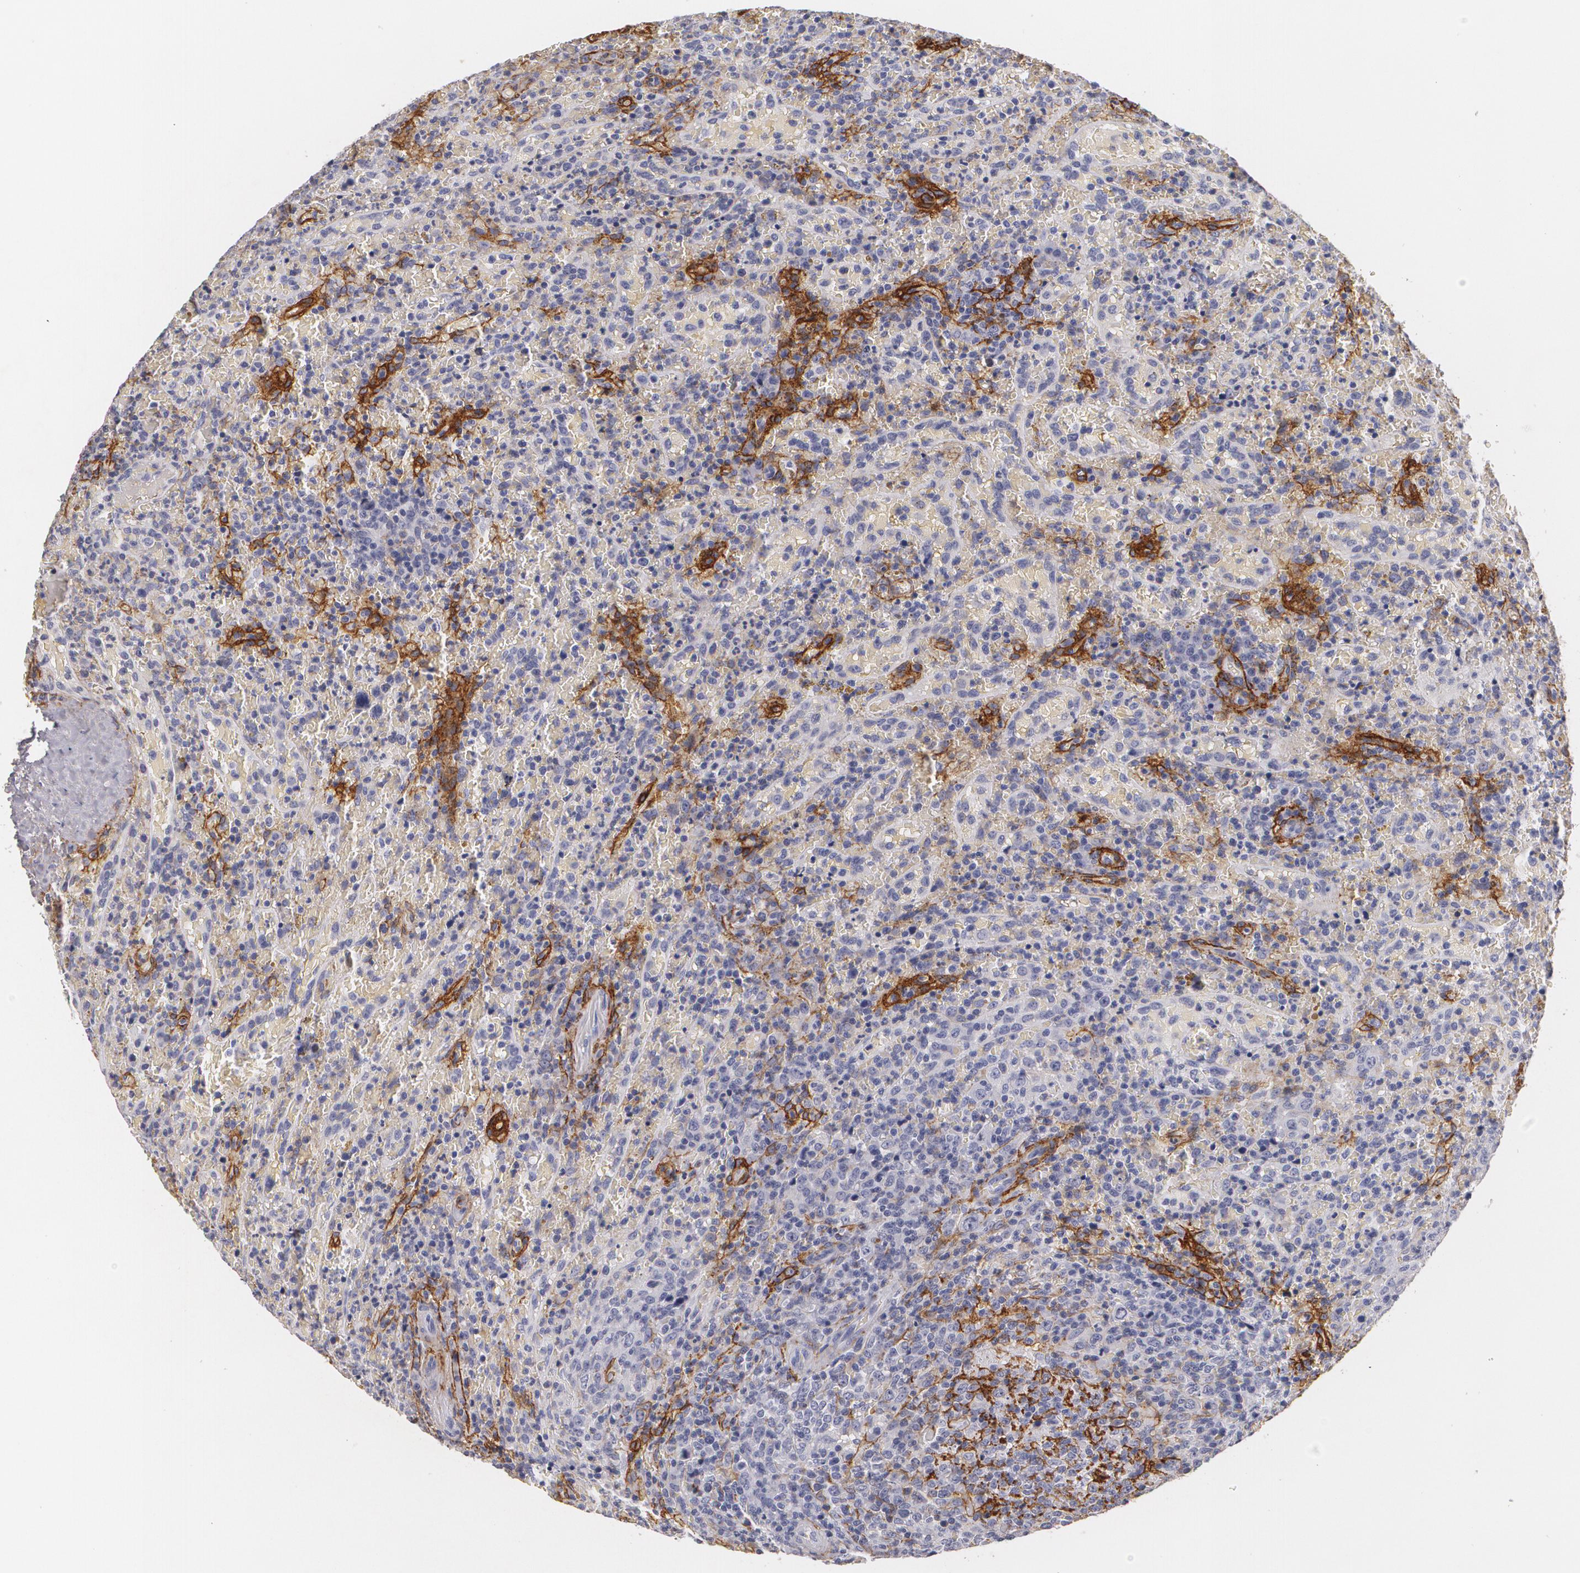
{"staining": {"intensity": "moderate", "quantity": "<25%", "location": "cytoplasmic/membranous"}, "tissue": "lymphoma", "cell_type": "Tumor cells", "image_type": "cancer", "snomed": [{"axis": "morphology", "description": "Malignant lymphoma, non-Hodgkin's type, High grade"}, {"axis": "topography", "description": "Spleen"}, {"axis": "topography", "description": "Lymph node"}], "caption": "This photomicrograph demonstrates immunohistochemistry (IHC) staining of high-grade malignant lymphoma, non-Hodgkin's type, with low moderate cytoplasmic/membranous positivity in about <25% of tumor cells.", "gene": "NGFR", "patient": {"sex": "female", "age": 70}}